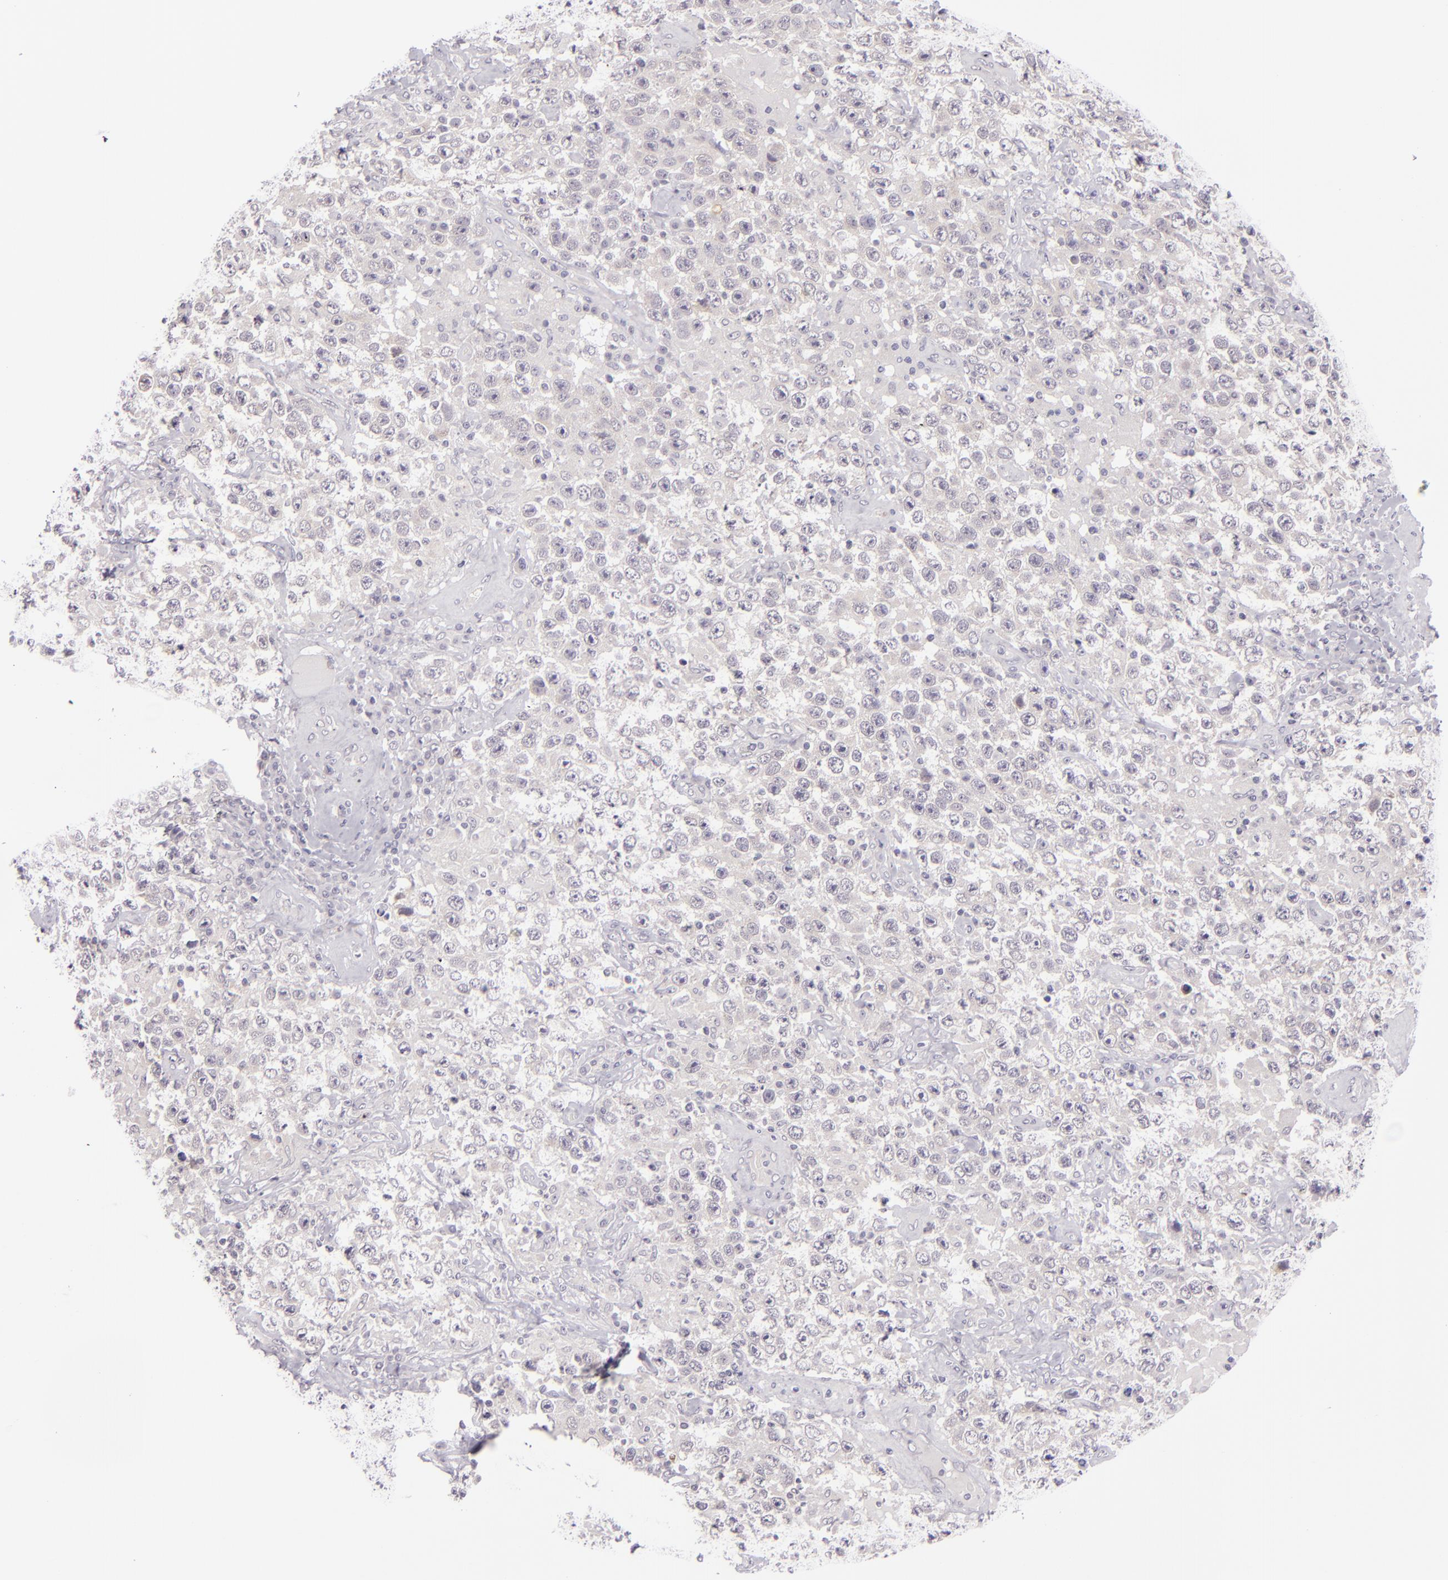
{"staining": {"intensity": "negative", "quantity": "none", "location": "none"}, "tissue": "testis cancer", "cell_type": "Tumor cells", "image_type": "cancer", "snomed": [{"axis": "morphology", "description": "Seminoma, NOS"}, {"axis": "topography", "description": "Testis"}], "caption": "Human seminoma (testis) stained for a protein using immunohistochemistry exhibits no expression in tumor cells.", "gene": "SNCB", "patient": {"sex": "male", "age": 41}}